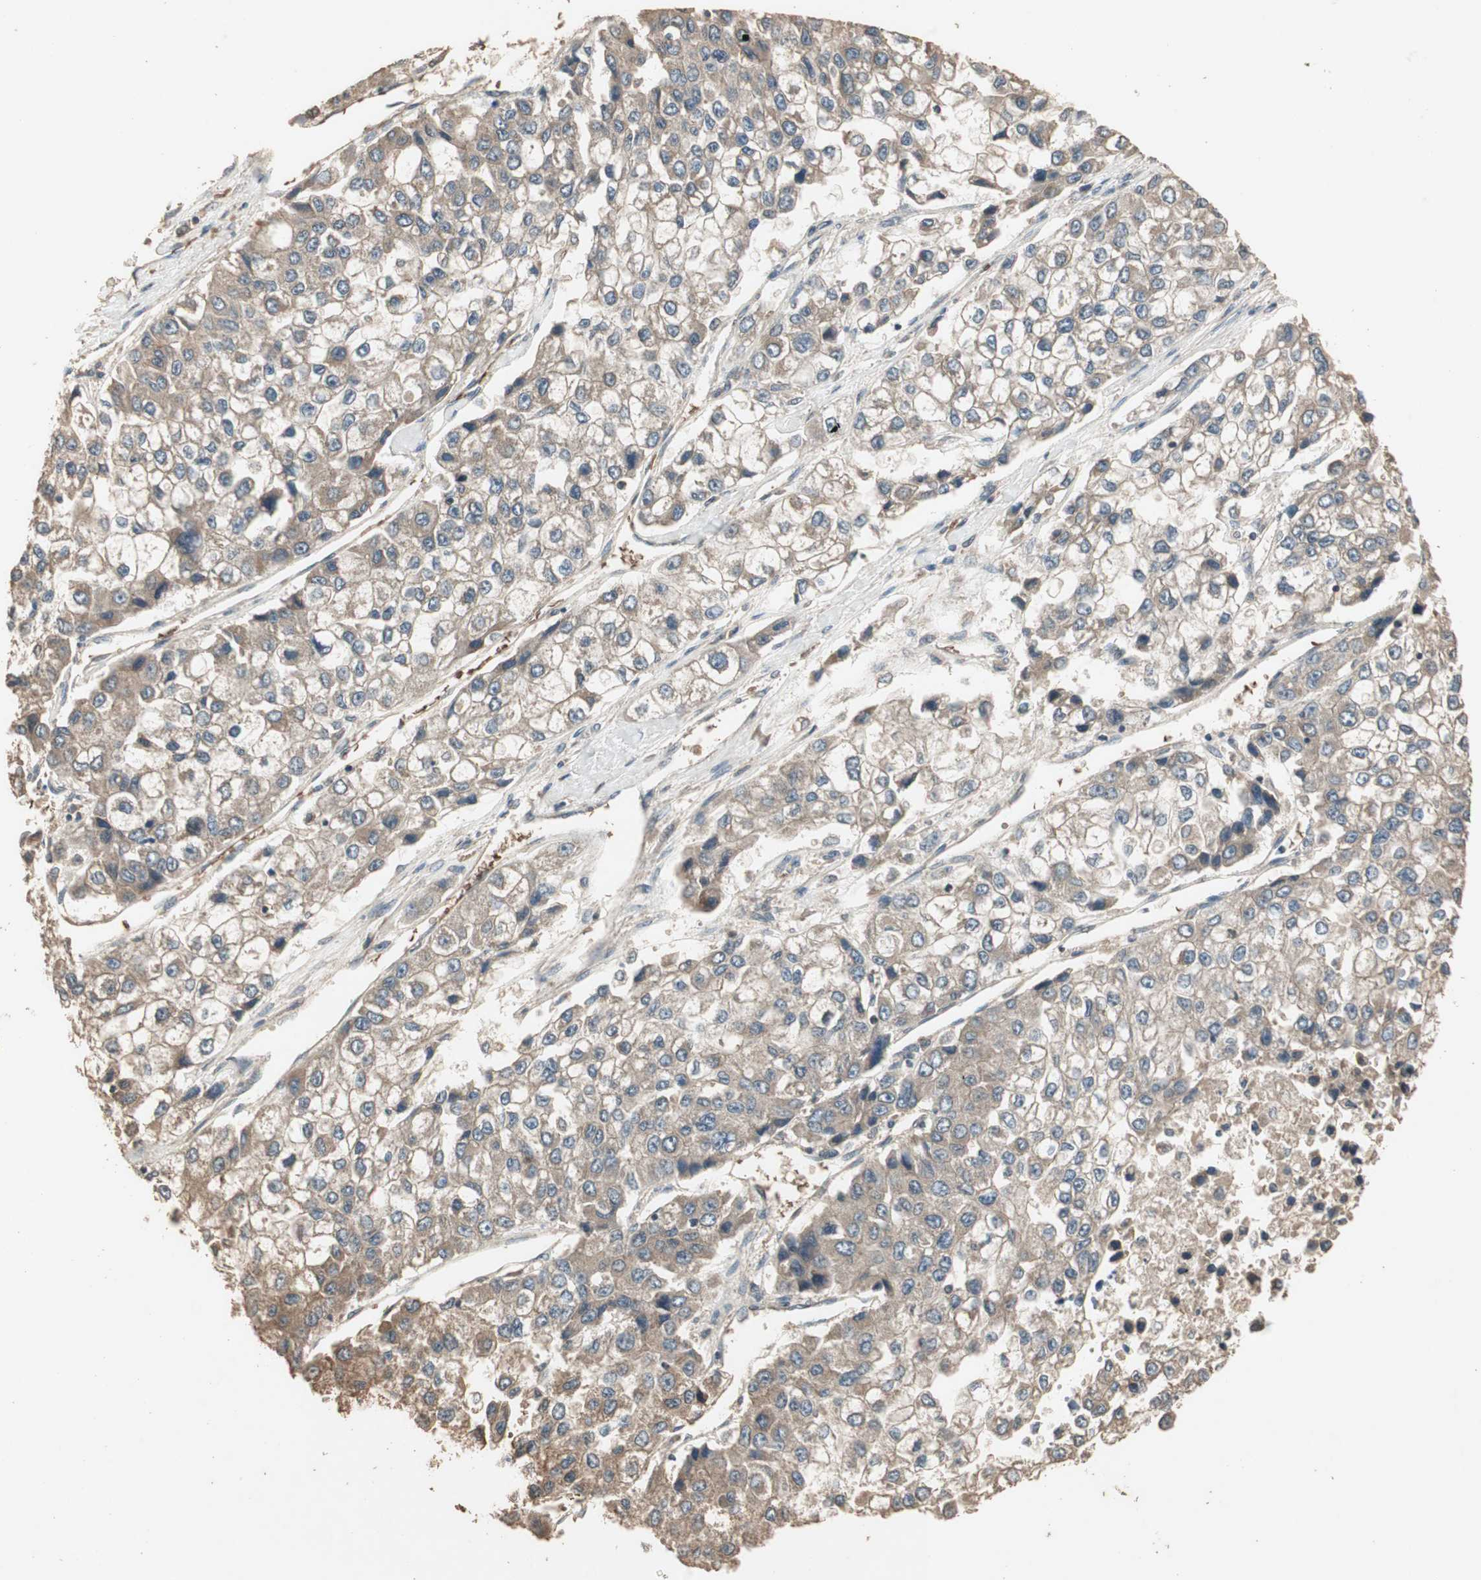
{"staining": {"intensity": "moderate", "quantity": ">75%", "location": "cytoplasmic/membranous"}, "tissue": "liver cancer", "cell_type": "Tumor cells", "image_type": "cancer", "snomed": [{"axis": "morphology", "description": "Carcinoma, Hepatocellular, NOS"}, {"axis": "topography", "description": "Liver"}], "caption": "Tumor cells demonstrate medium levels of moderate cytoplasmic/membranous expression in approximately >75% of cells in human liver cancer. (Stains: DAB (3,3'-diaminobenzidine) in brown, nuclei in blue, Microscopy: brightfield microscopy at high magnification).", "gene": "UBAC1", "patient": {"sex": "female", "age": 66}}